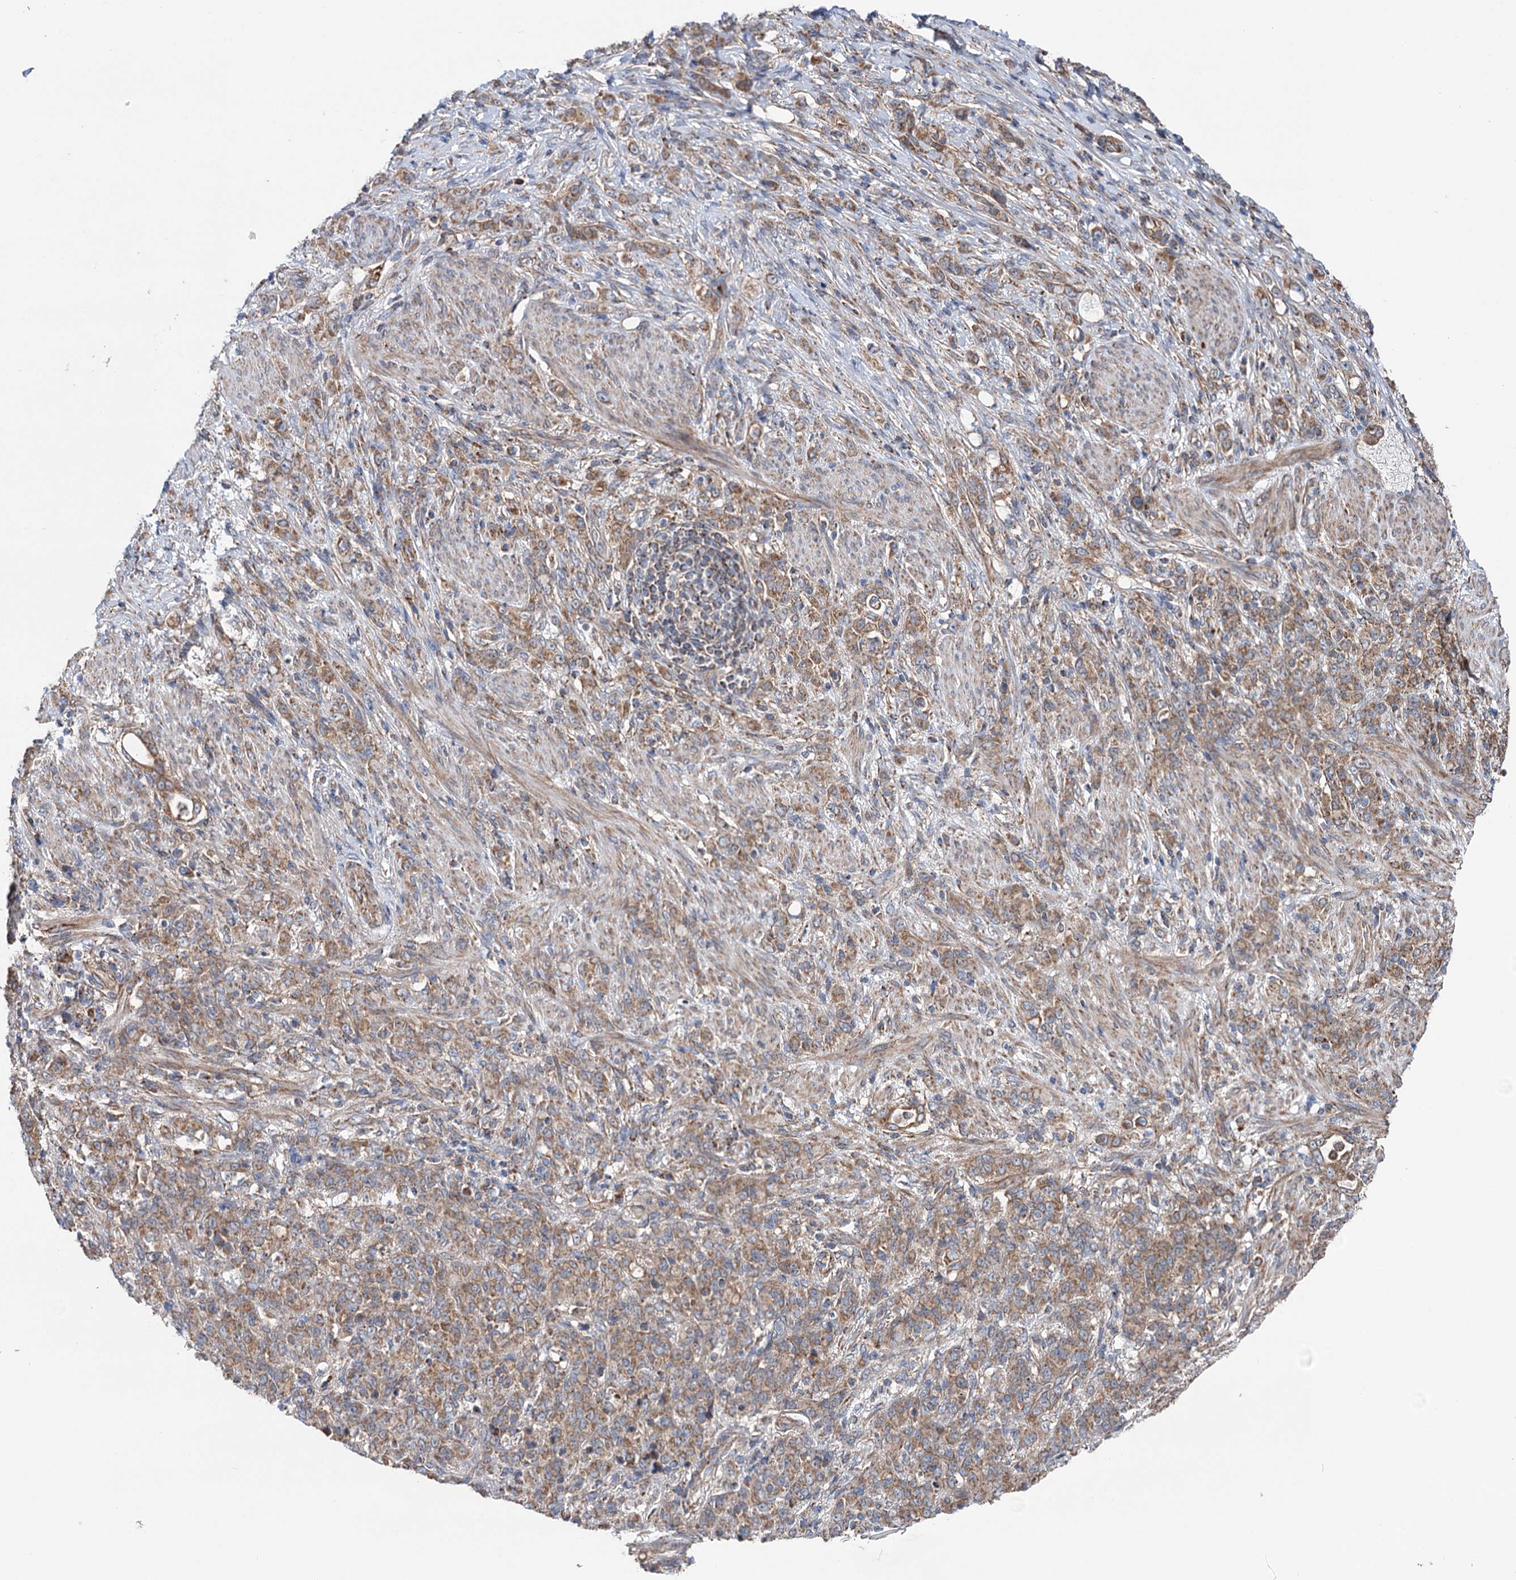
{"staining": {"intensity": "moderate", "quantity": ">75%", "location": "cytoplasmic/membranous"}, "tissue": "stomach cancer", "cell_type": "Tumor cells", "image_type": "cancer", "snomed": [{"axis": "morphology", "description": "Adenocarcinoma, NOS"}, {"axis": "topography", "description": "Stomach"}], "caption": "An immunohistochemistry histopathology image of tumor tissue is shown. Protein staining in brown shows moderate cytoplasmic/membranous positivity in stomach adenocarcinoma within tumor cells. (brown staining indicates protein expression, while blue staining denotes nuclei).", "gene": "SUCLA2", "patient": {"sex": "female", "age": 79}}